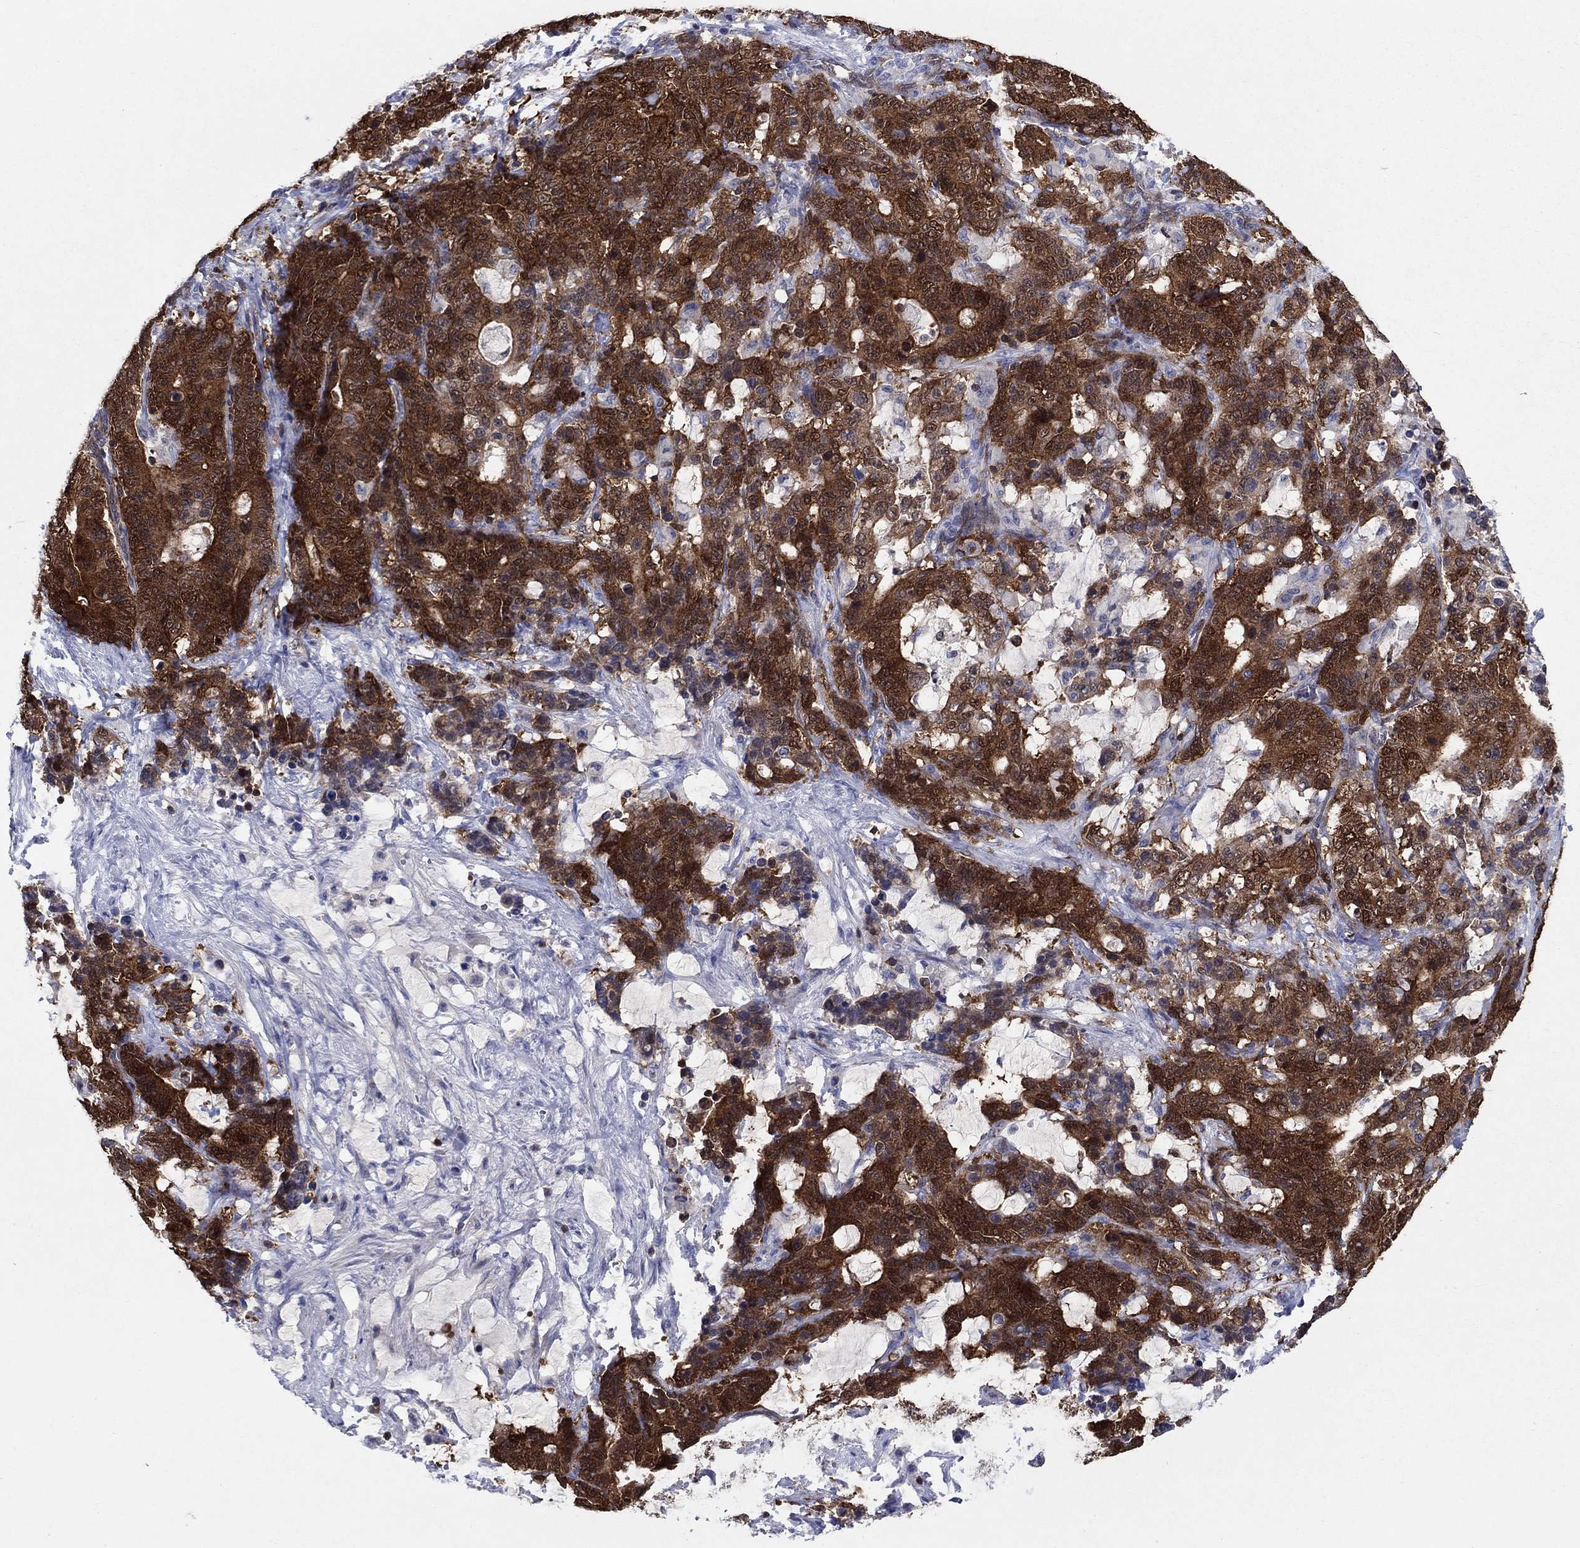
{"staining": {"intensity": "strong", "quantity": ">75%", "location": "cytoplasmic/membranous"}, "tissue": "stomach cancer", "cell_type": "Tumor cells", "image_type": "cancer", "snomed": [{"axis": "morphology", "description": "Normal tissue, NOS"}, {"axis": "morphology", "description": "Adenocarcinoma, NOS"}, {"axis": "topography", "description": "Stomach"}], "caption": "Tumor cells exhibit high levels of strong cytoplasmic/membranous positivity in approximately >75% of cells in adenocarcinoma (stomach). Ihc stains the protein of interest in brown and the nuclei are stained blue.", "gene": "AGFG2", "patient": {"sex": "female", "age": 64}}